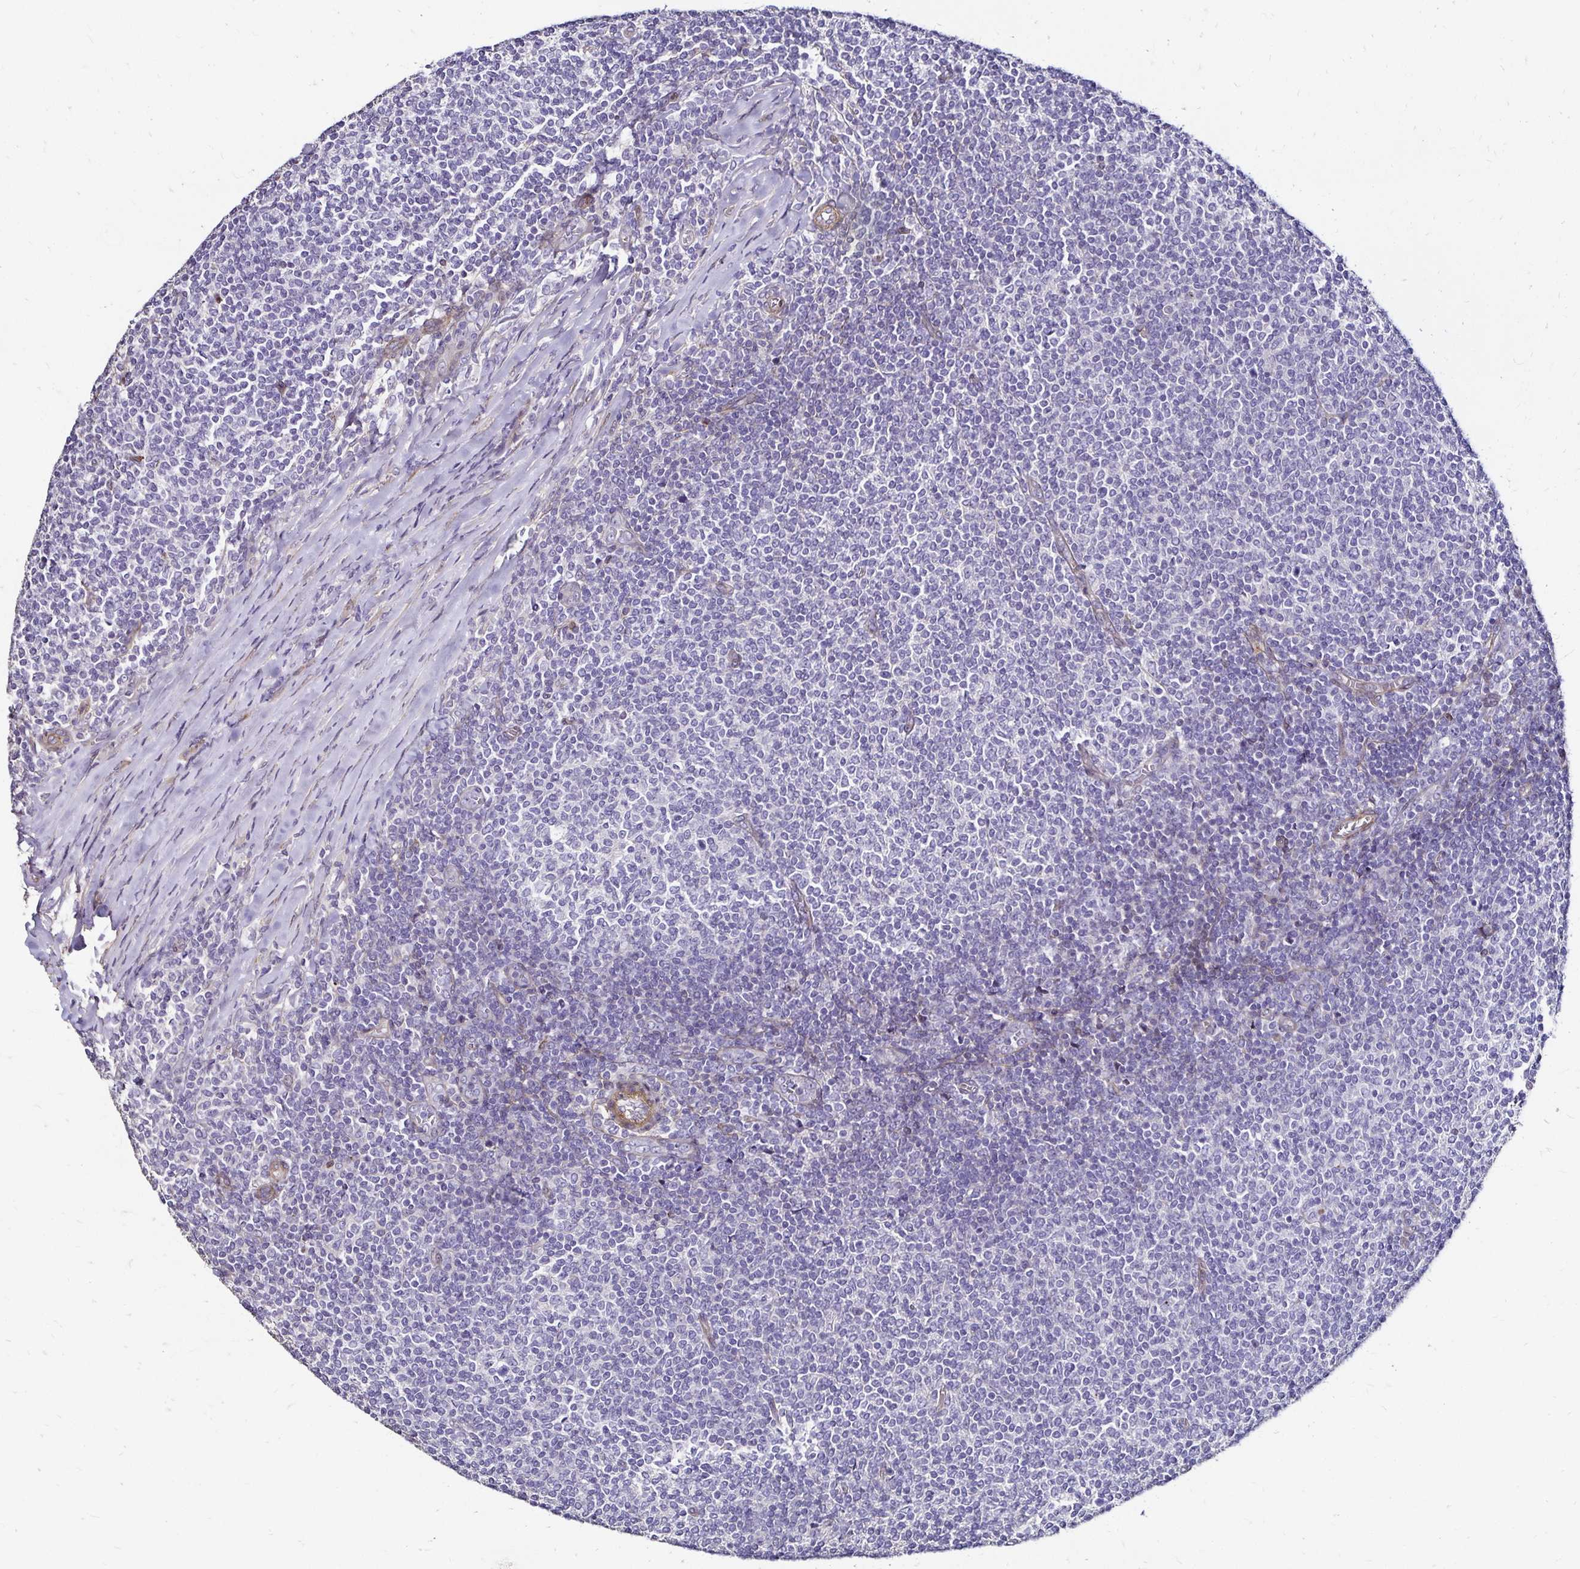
{"staining": {"intensity": "negative", "quantity": "none", "location": "none"}, "tissue": "lymphoma", "cell_type": "Tumor cells", "image_type": "cancer", "snomed": [{"axis": "morphology", "description": "Malignant lymphoma, non-Hodgkin's type, Low grade"}, {"axis": "topography", "description": "Lymph node"}], "caption": "Protein analysis of malignant lymphoma, non-Hodgkin's type (low-grade) reveals no significant positivity in tumor cells. The staining is performed using DAB brown chromogen with nuclei counter-stained in using hematoxylin.", "gene": "ITGB1", "patient": {"sex": "male", "age": 52}}